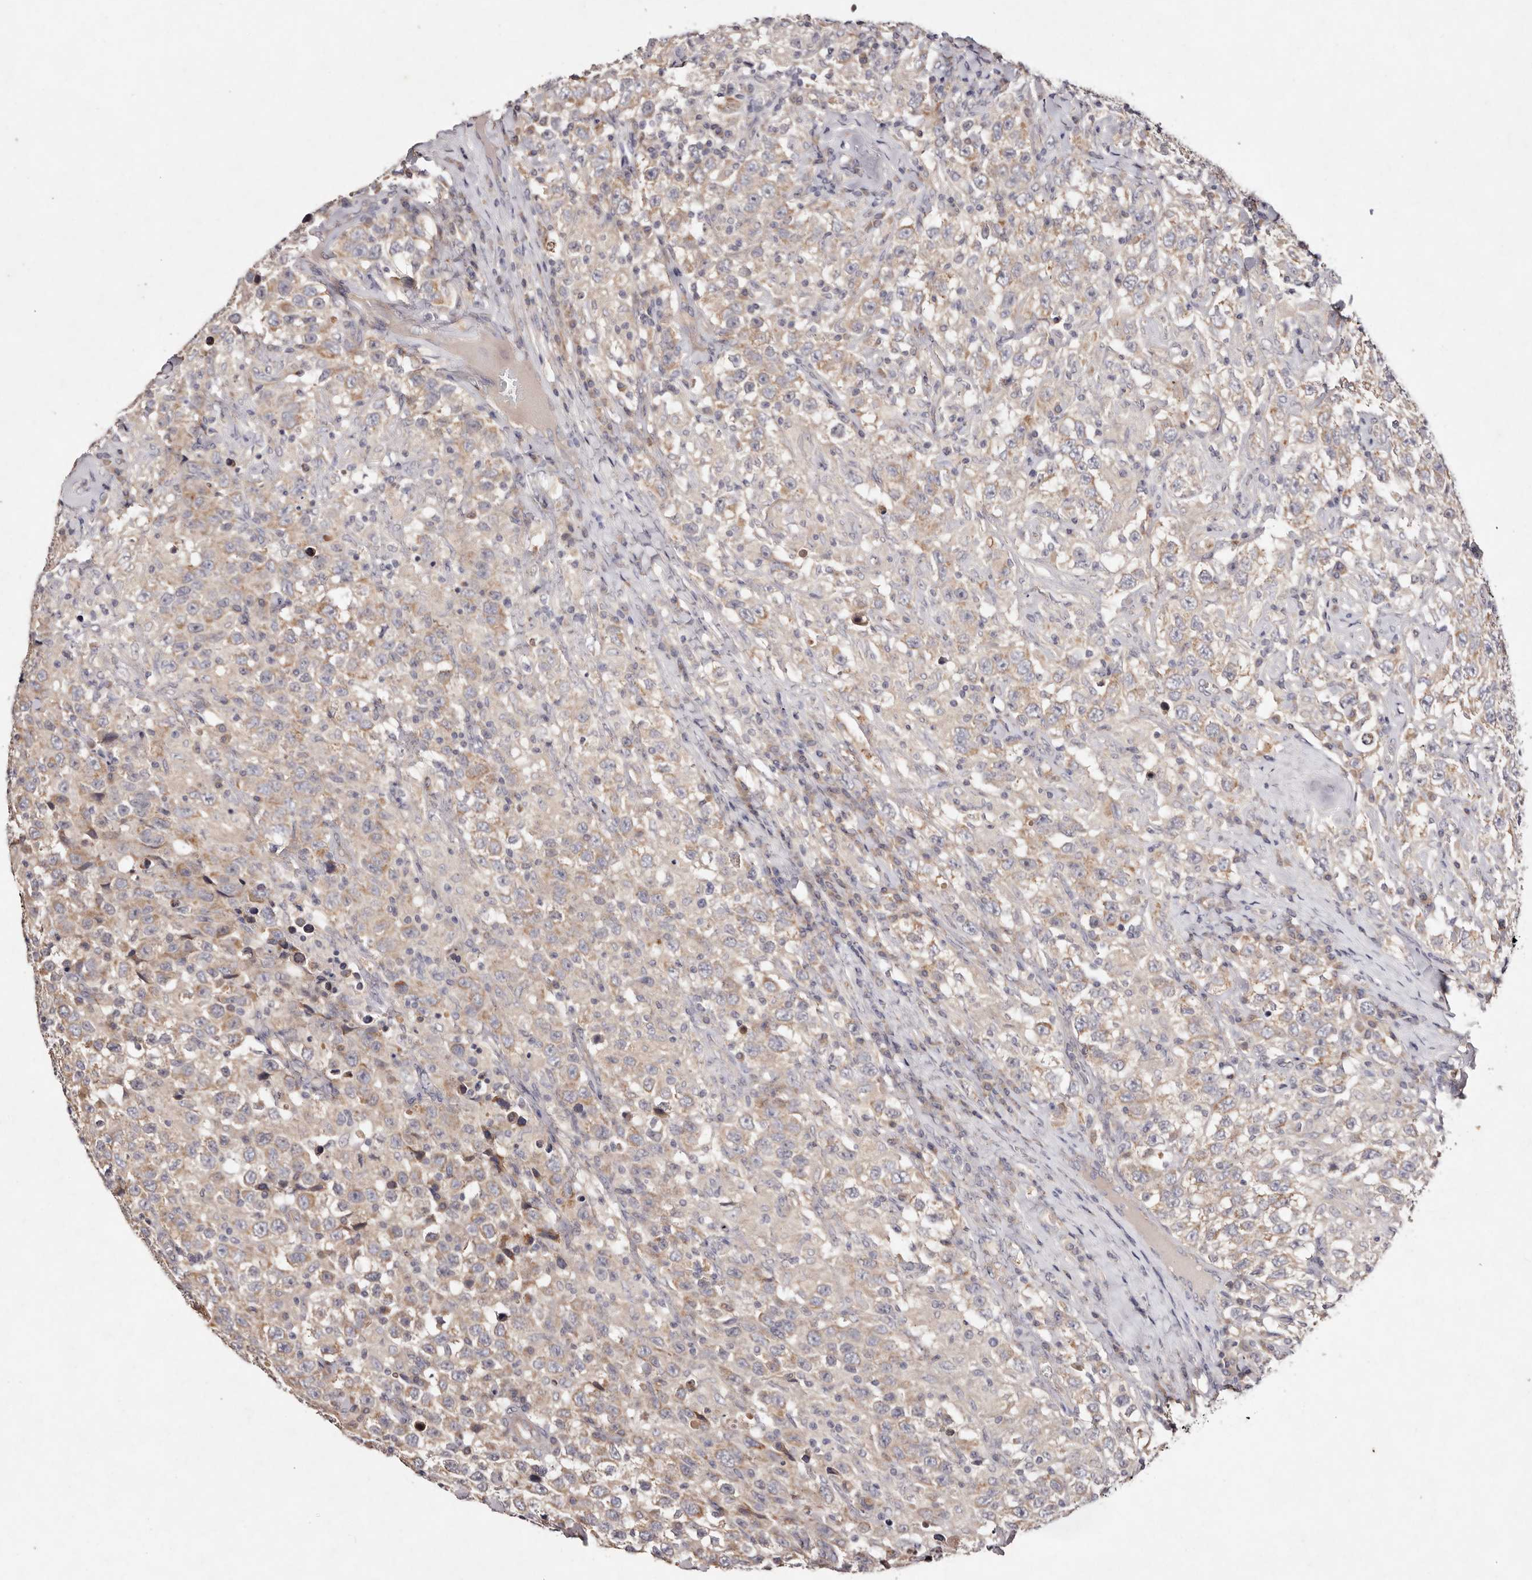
{"staining": {"intensity": "weak", "quantity": ">75%", "location": "cytoplasmic/membranous"}, "tissue": "testis cancer", "cell_type": "Tumor cells", "image_type": "cancer", "snomed": [{"axis": "morphology", "description": "Seminoma, NOS"}, {"axis": "topography", "description": "Testis"}], "caption": "Human seminoma (testis) stained with a brown dye reveals weak cytoplasmic/membranous positive staining in approximately >75% of tumor cells.", "gene": "TSC2", "patient": {"sex": "male", "age": 41}}